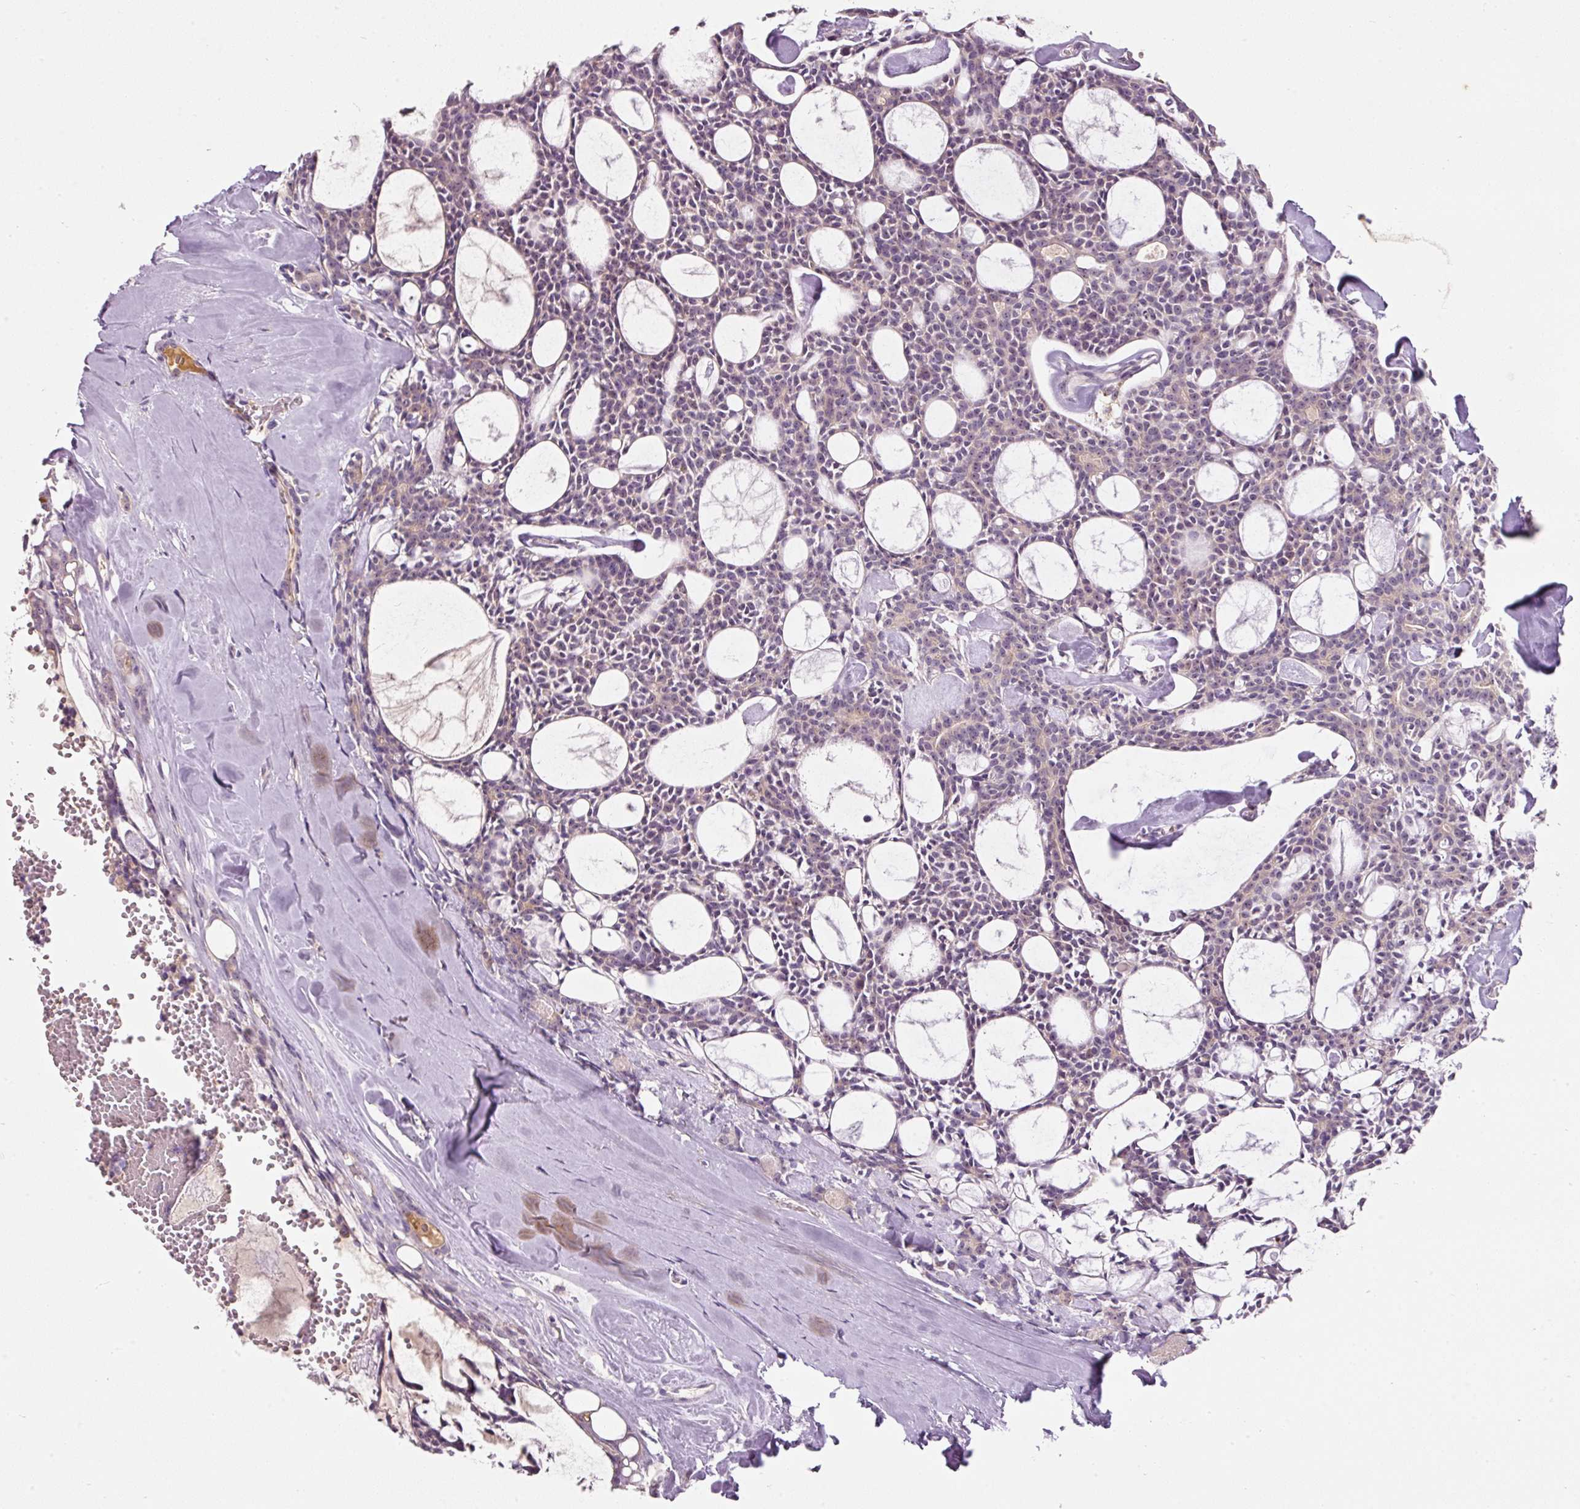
{"staining": {"intensity": "negative", "quantity": "none", "location": "none"}, "tissue": "head and neck cancer", "cell_type": "Tumor cells", "image_type": "cancer", "snomed": [{"axis": "morphology", "description": "Adenocarcinoma, NOS"}, {"axis": "topography", "description": "Salivary gland"}, {"axis": "topography", "description": "Head-Neck"}], "caption": "This is an IHC micrograph of human adenocarcinoma (head and neck). There is no expression in tumor cells.", "gene": "TMEM37", "patient": {"sex": "male", "age": 55}}